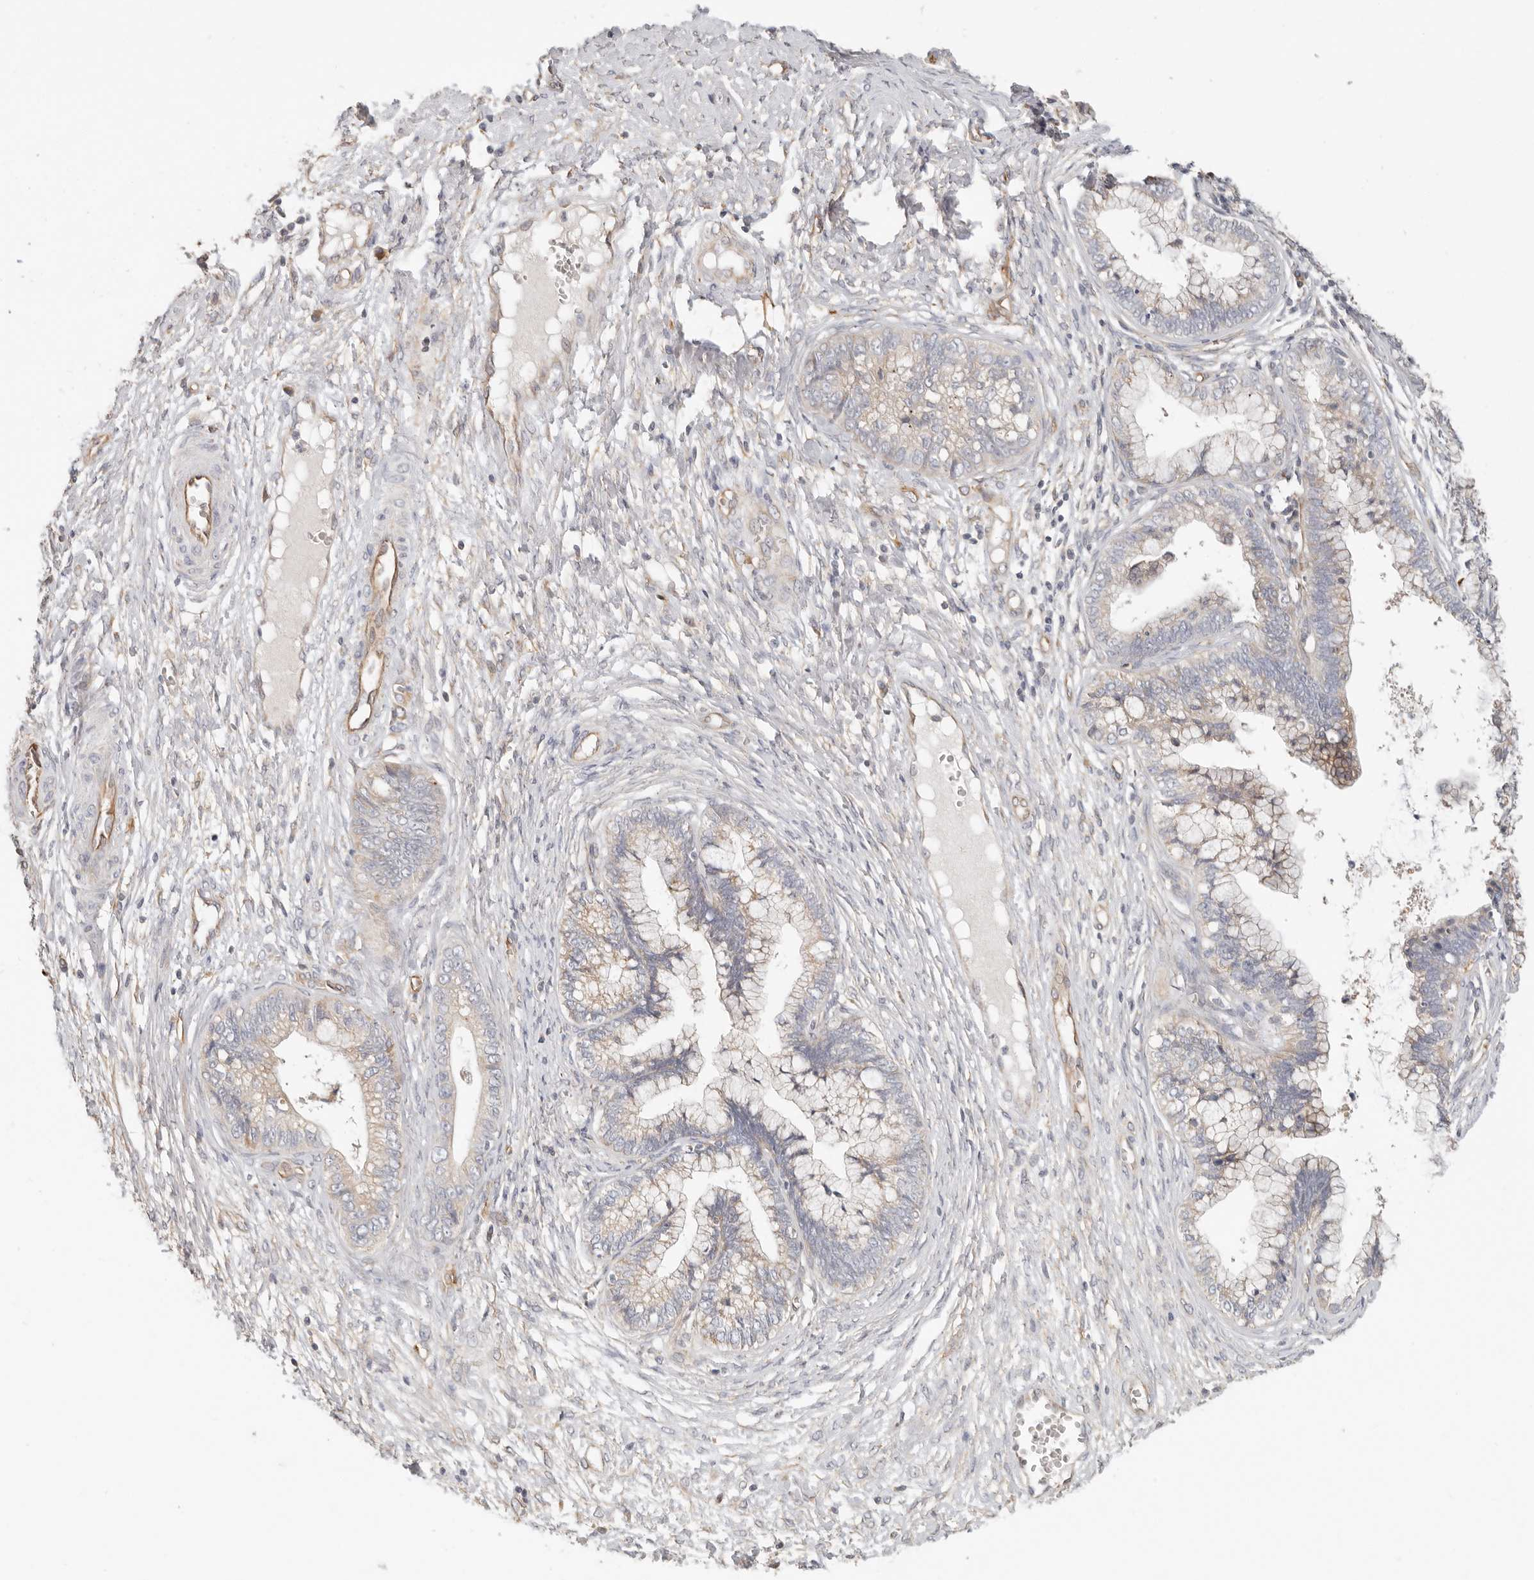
{"staining": {"intensity": "moderate", "quantity": "<25%", "location": "cytoplasmic/membranous"}, "tissue": "cervical cancer", "cell_type": "Tumor cells", "image_type": "cancer", "snomed": [{"axis": "morphology", "description": "Adenocarcinoma, NOS"}, {"axis": "topography", "description": "Cervix"}], "caption": "Immunohistochemistry micrograph of cervical adenocarcinoma stained for a protein (brown), which demonstrates low levels of moderate cytoplasmic/membranous staining in approximately <25% of tumor cells.", "gene": "SPRING1", "patient": {"sex": "female", "age": 44}}